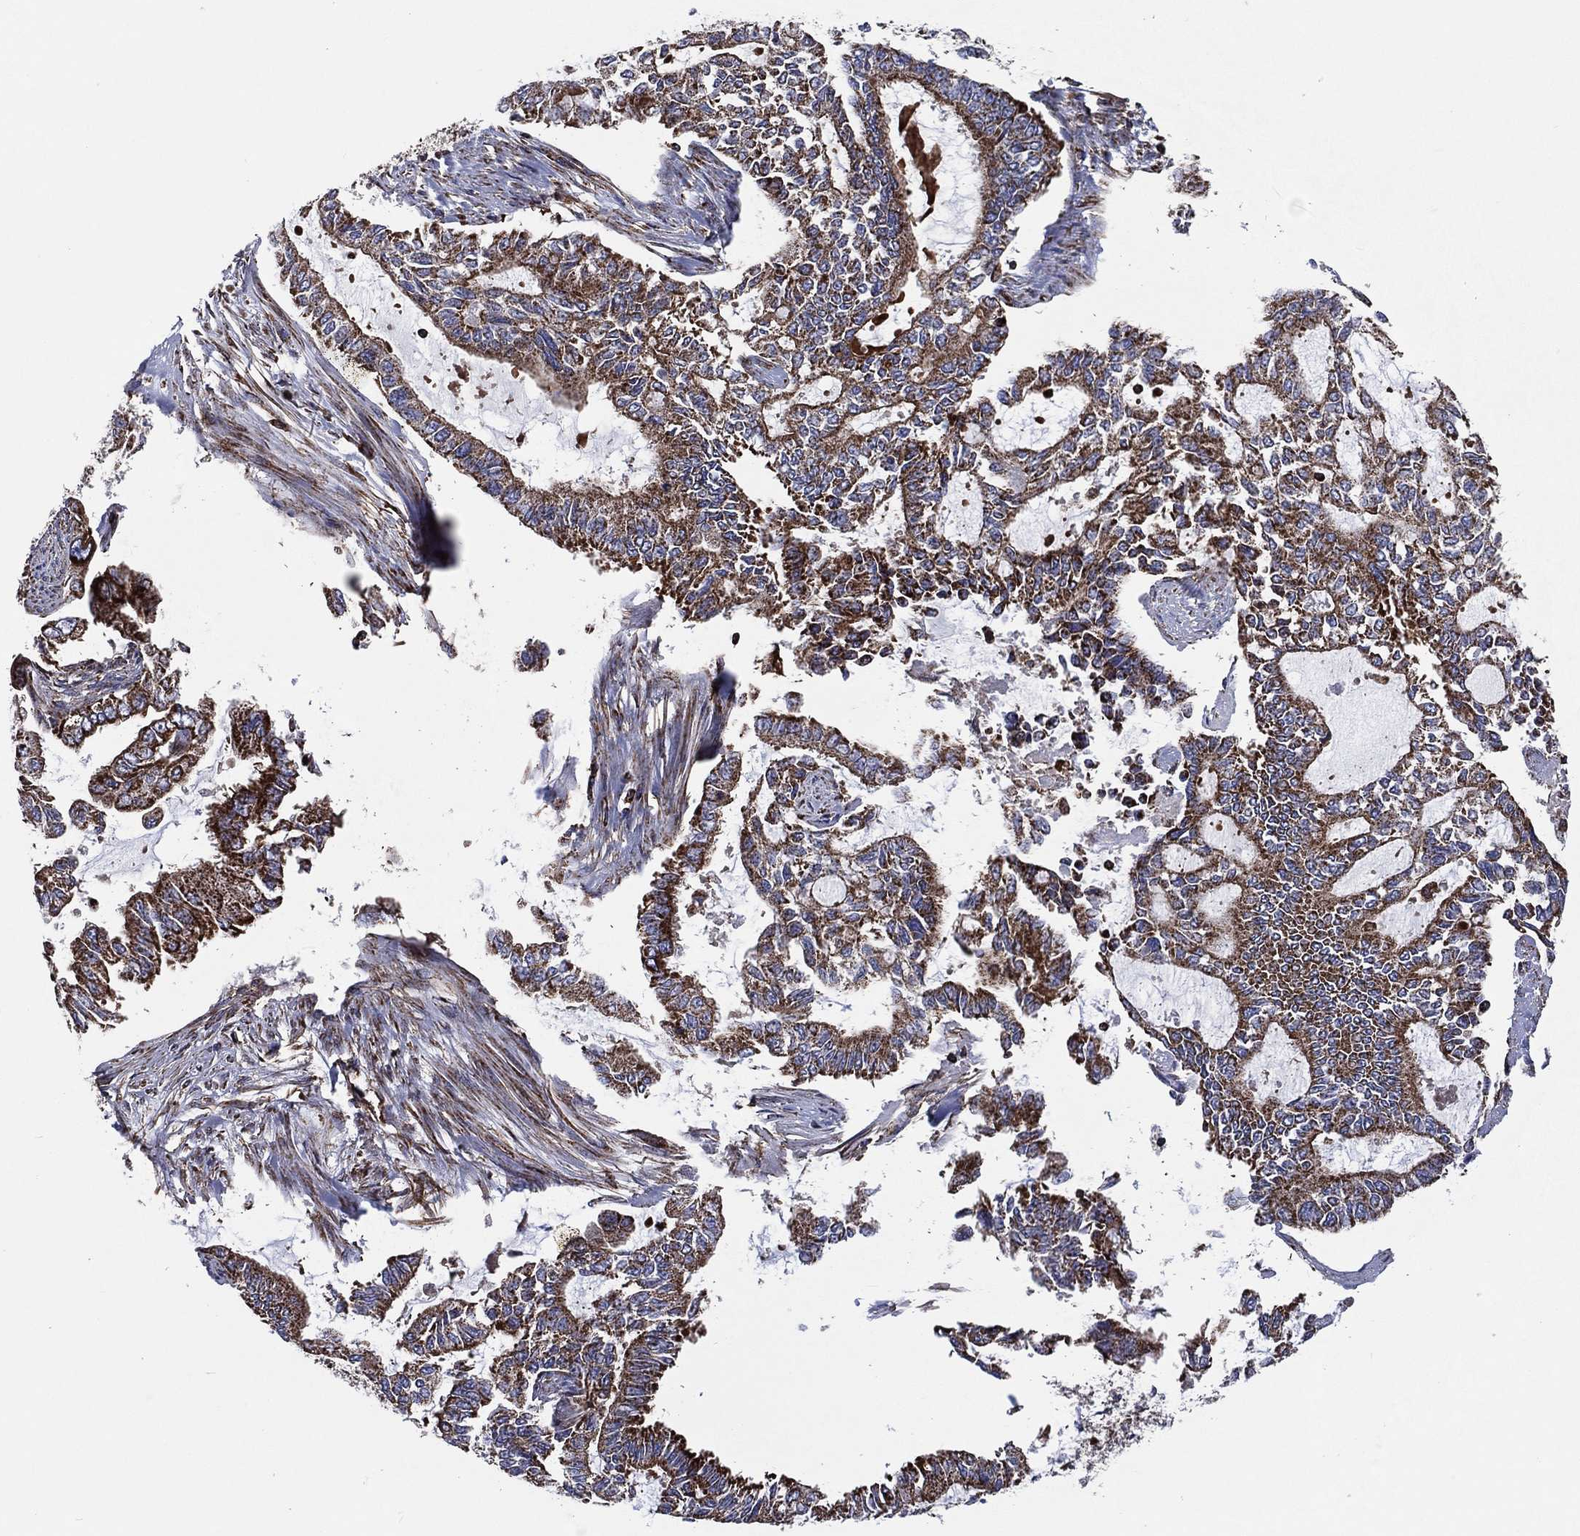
{"staining": {"intensity": "strong", "quantity": ">75%", "location": "cytoplasmic/membranous"}, "tissue": "endometrial cancer", "cell_type": "Tumor cells", "image_type": "cancer", "snomed": [{"axis": "morphology", "description": "Adenocarcinoma, NOS"}, {"axis": "topography", "description": "Uterus"}], "caption": "Immunohistochemical staining of endometrial cancer reveals high levels of strong cytoplasmic/membranous protein positivity in about >75% of tumor cells.", "gene": "ANKRD37", "patient": {"sex": "female", "age": 59}}